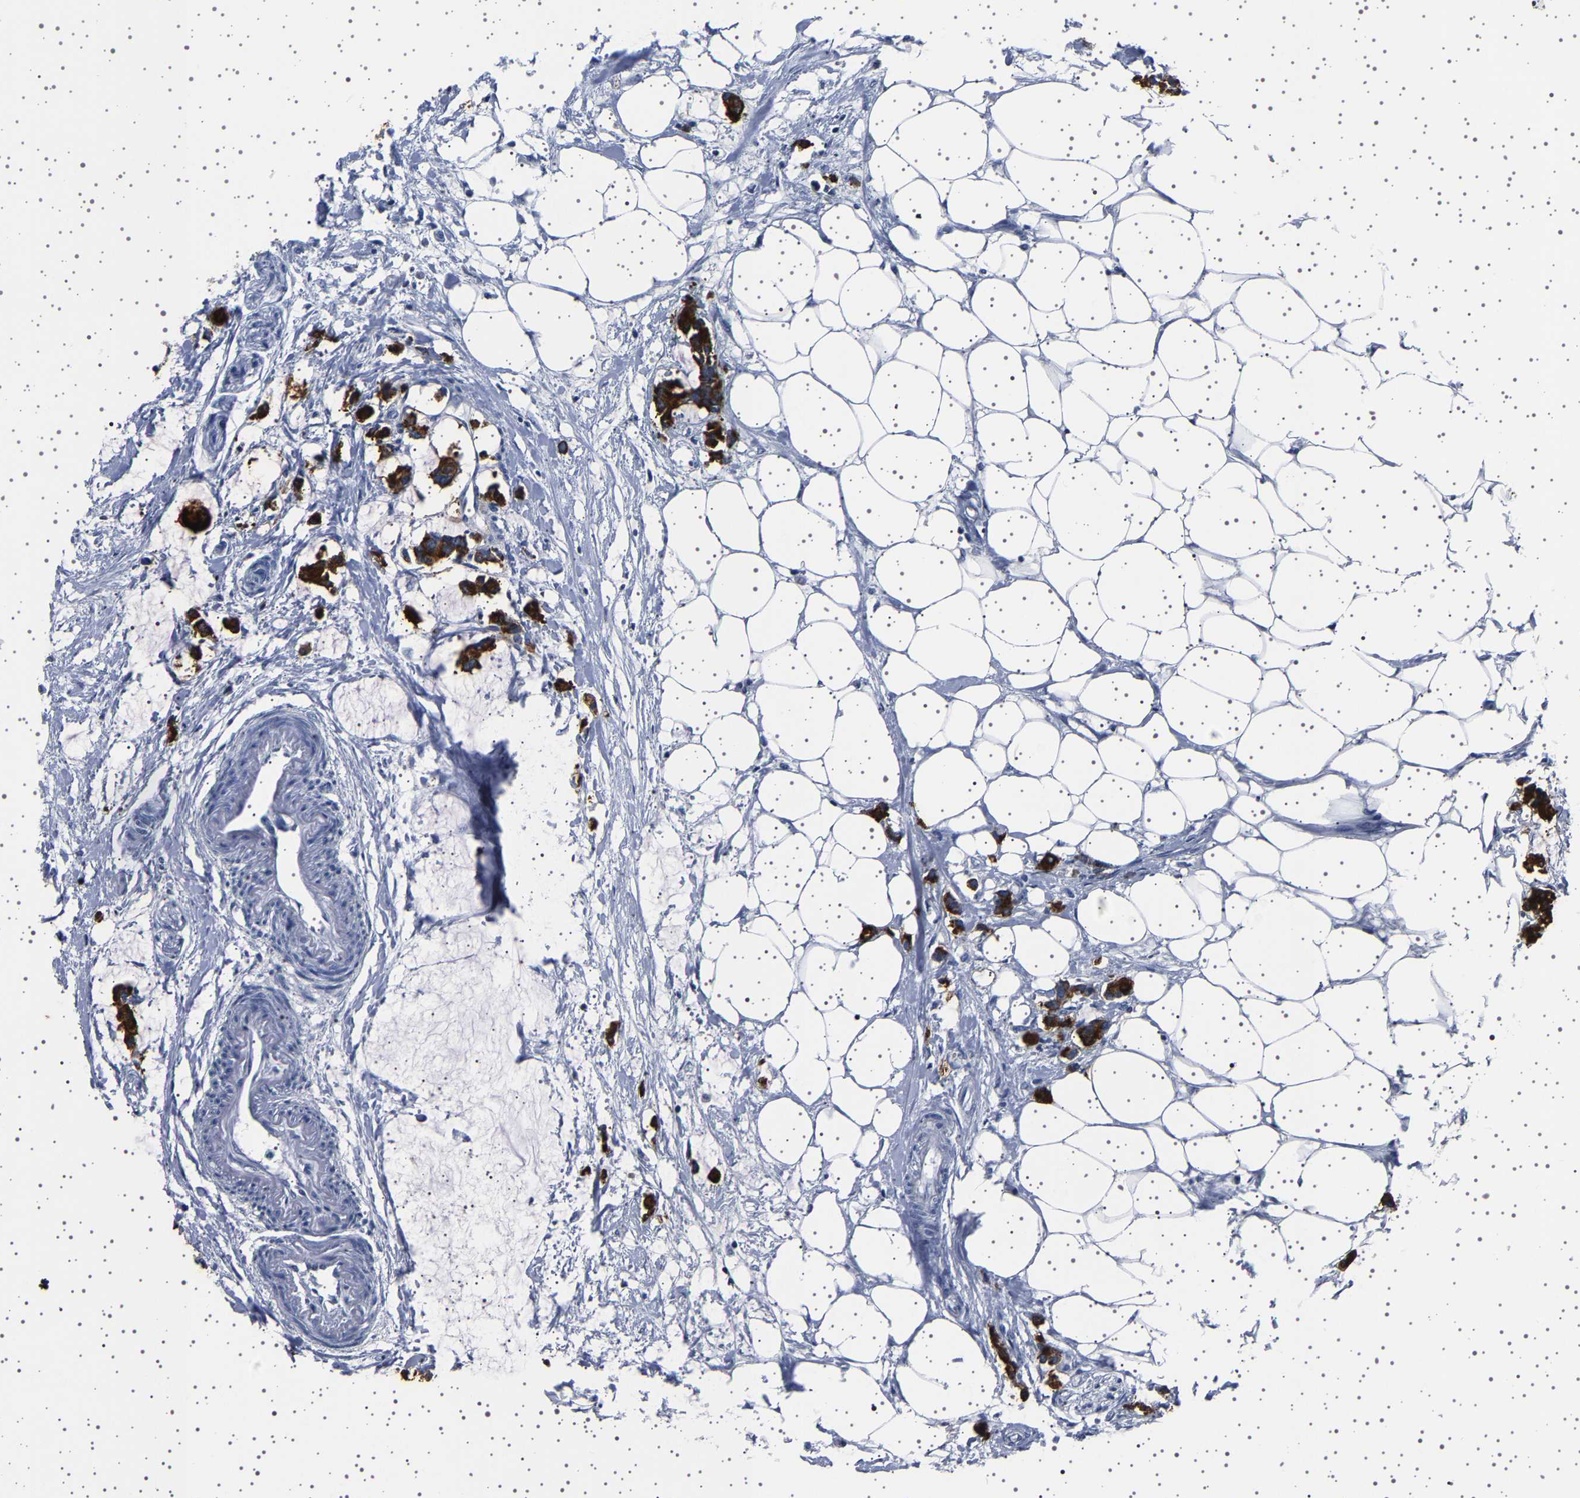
{"staining": {"intensity": "strong", "quantity": "25%-75%", "location": "cytoplasmic/membranous"}, "tissue": "colorectal cancer", "cell_type": "Tumor cells", "image_type": "cancer", "snomed": [{"axis": "morphology", "description": "Normal tissue, NOS"}, {"axis": "morphology", "description": "Adenocarcinoma, NOS"}, {"axis": "topography", "description": "Colon"}, {"axis": "topography", "description": "Peripheral nerve tissue"}], "caption": "Colorectal cancer tissue demonstrates strong cytoplasmic/membranous expression in about 25%-75% of tumor cells", "gene": "TFF3", "patient": {"sex": "male", "age": 14}}